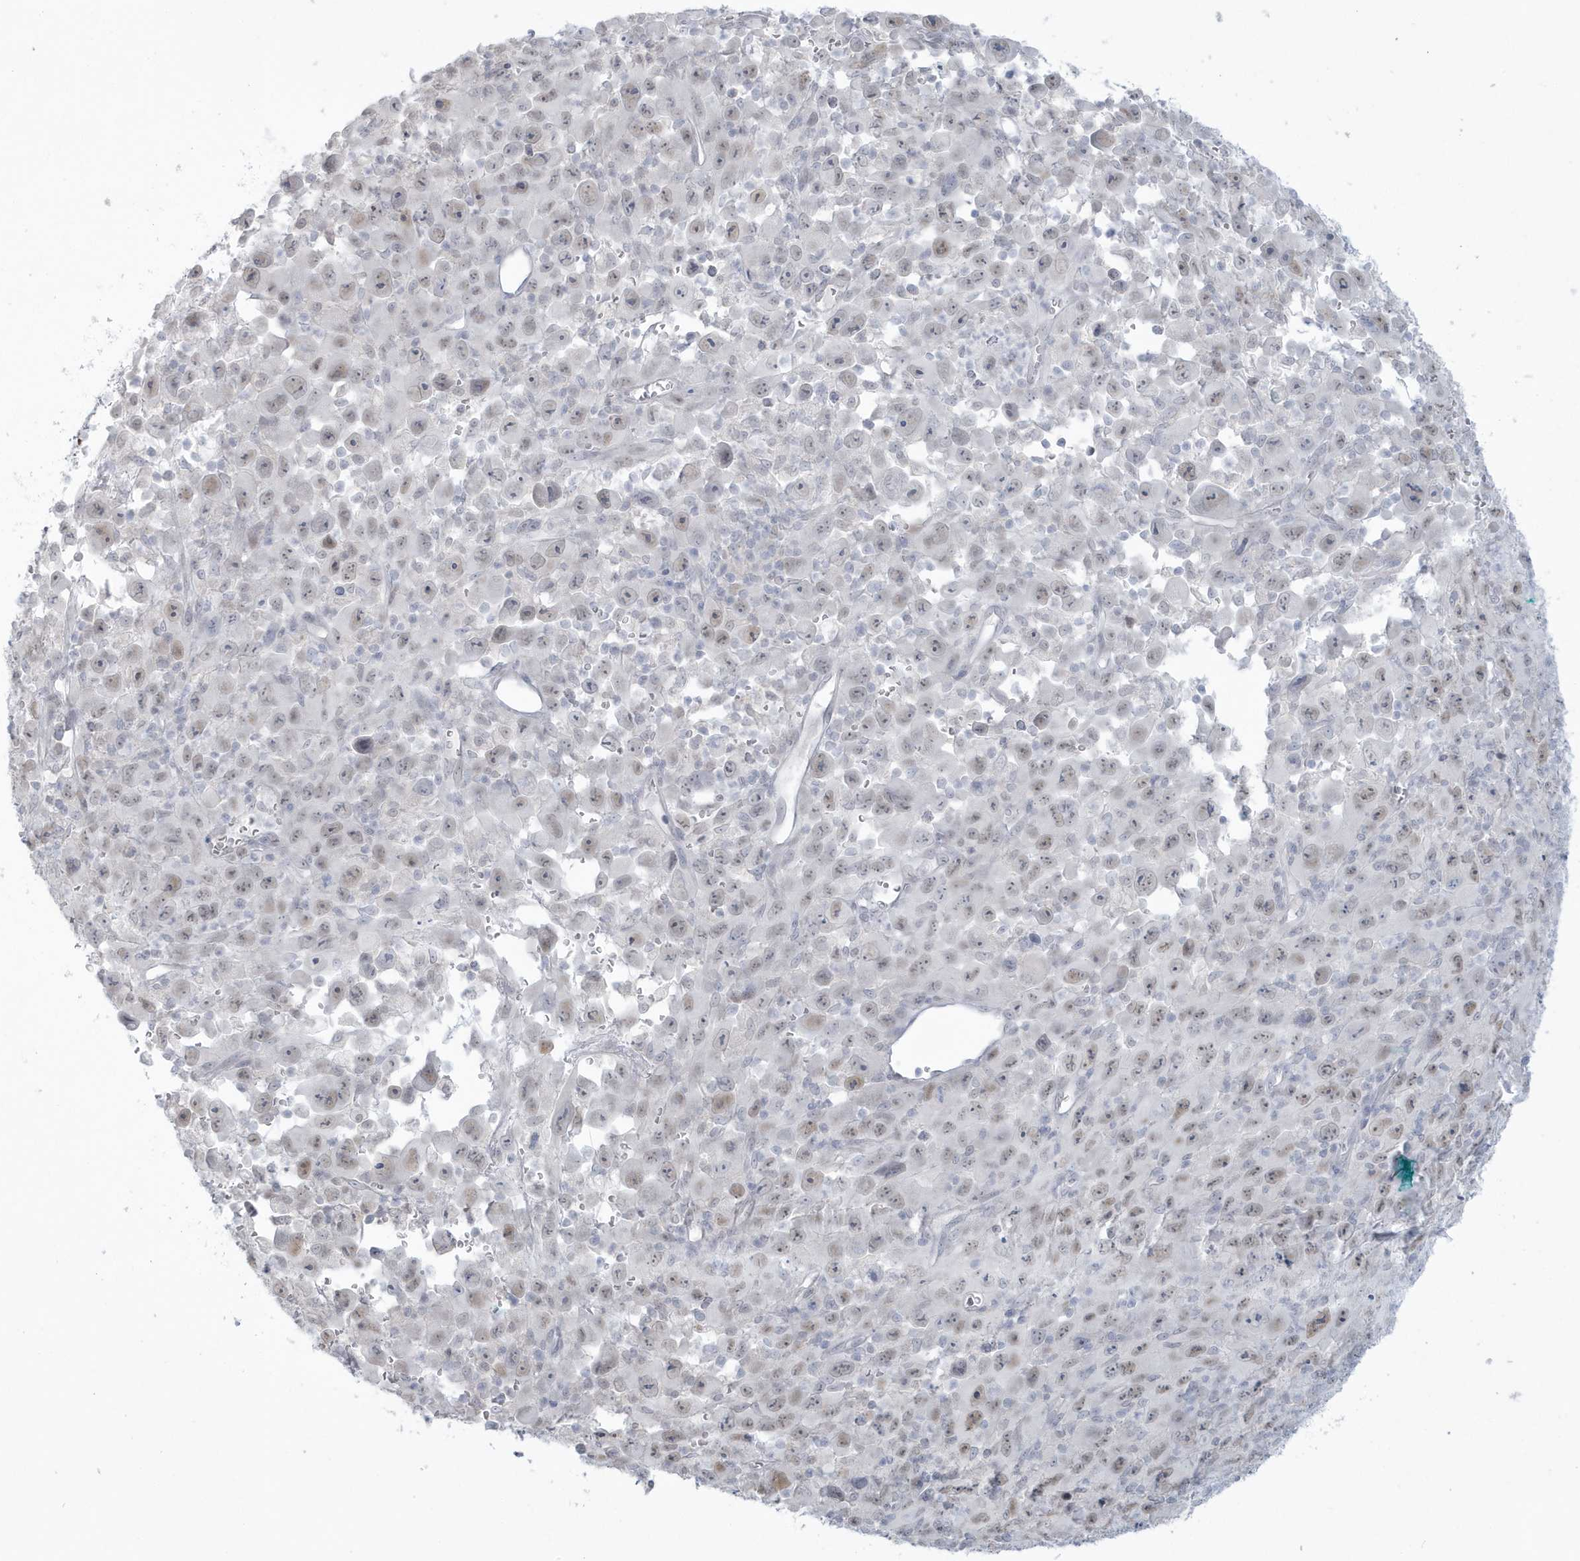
{"staining": {"intensity": "weak", "quantity": "25%-75%", "location": "nuclear"}, "tissue": "melanoma", "cell_type": "Tumor cells", "image_type": "cancer", "snomed": [{"axis": "morphology", "description": "Malignant melanoma, Metastatic site"}, {"axis": "topography", "description": "Skin"}], "caption": "Human melanoma stained with a brown dye exhibits weak nuclear positive expression in approximately 25%-75% of tumor cells.", "gene": "HERC6", "patient": {"sex": "female", "age": 56}}